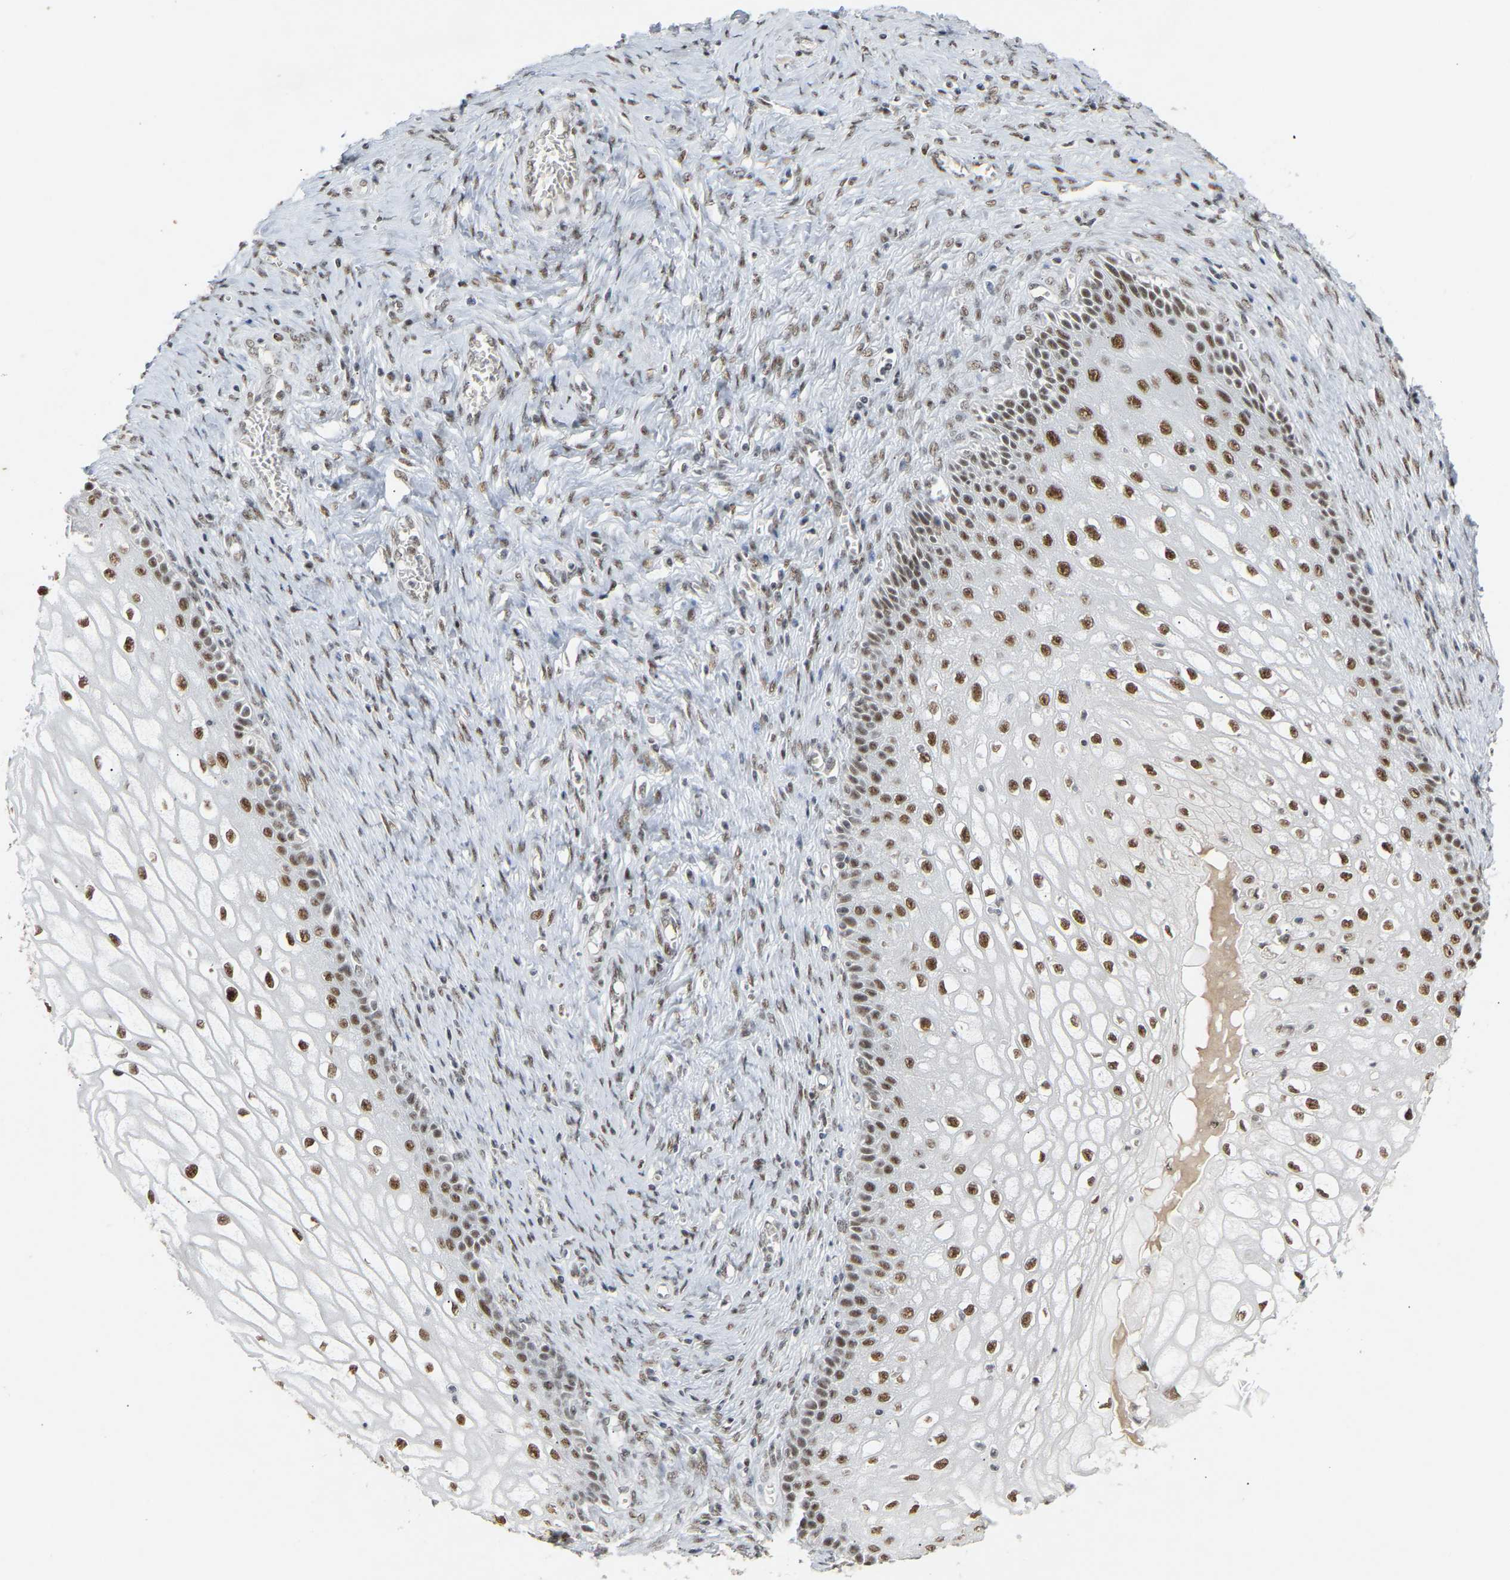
{"staining": {"intensity": "strong", "quantity": ">75%", "location": "nuclear"}, "tissue": "cervical cancer", "cell_type": "Tumor cells", "image_type": "cancer", "snomed": [{"axis": "morphology", "description": "Adenocarcinoma, NOS"}, {"axis": "topography", "description": "Cervix"}], "caption": "Immunohistochemistry (IHC) of cervical cancer demonstrates high levels of strong nuclear positivity in approximately >75% of tumor cells.", "gene": "NELFB", "patient": {"sex": "female", "age": 44}}